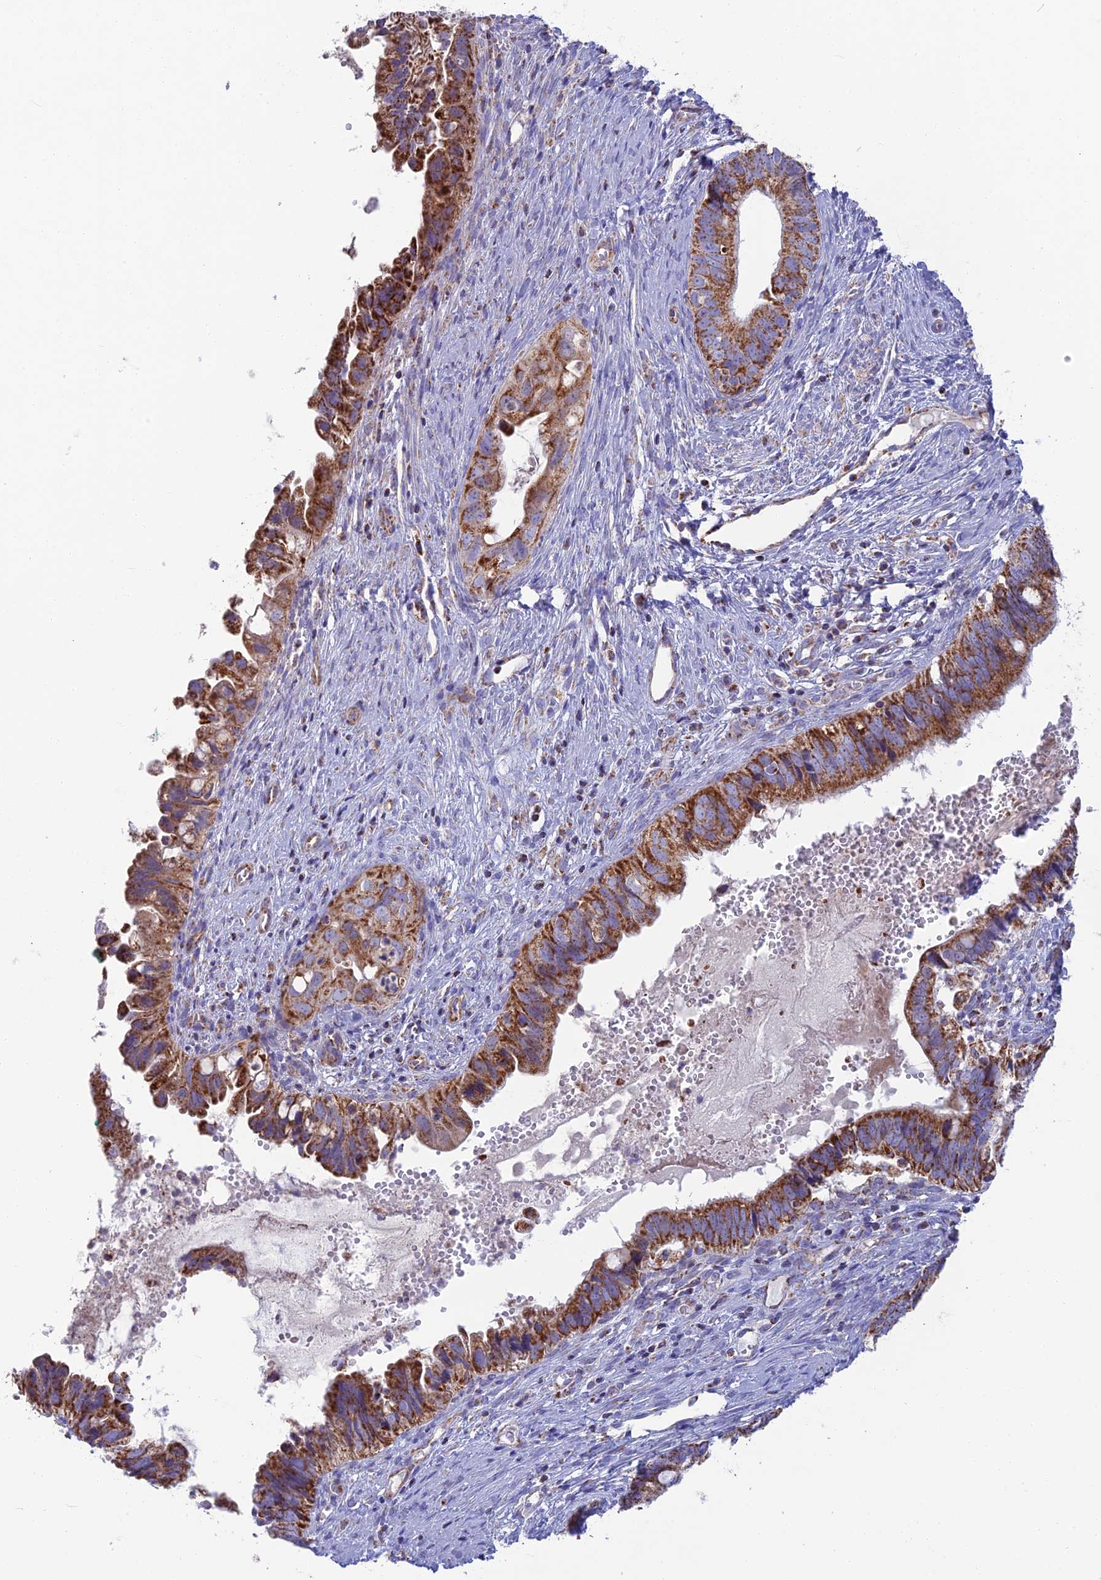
{"staining": {"intensity": "strong", "quantity": ">75%", "location": "cytoplasmic/membranous"}, "tissue": "cervical cancer", "cell_type": "Tumor cells", "image_type": "cancer", "snomed": [{"axis": "morphology", "description": "Adenocarcinoma, NOS"}, {"axis": "topography", "description": "Cervix"}], "caption": "A high-resolution micrograph shows immunohistochemistry staining of cervical cancer, which displays strong cytoplasmic/membranous staining in about >75% of tumor cells.", "gene": "CS", "patient": {"sex": "female", "age": 42}}